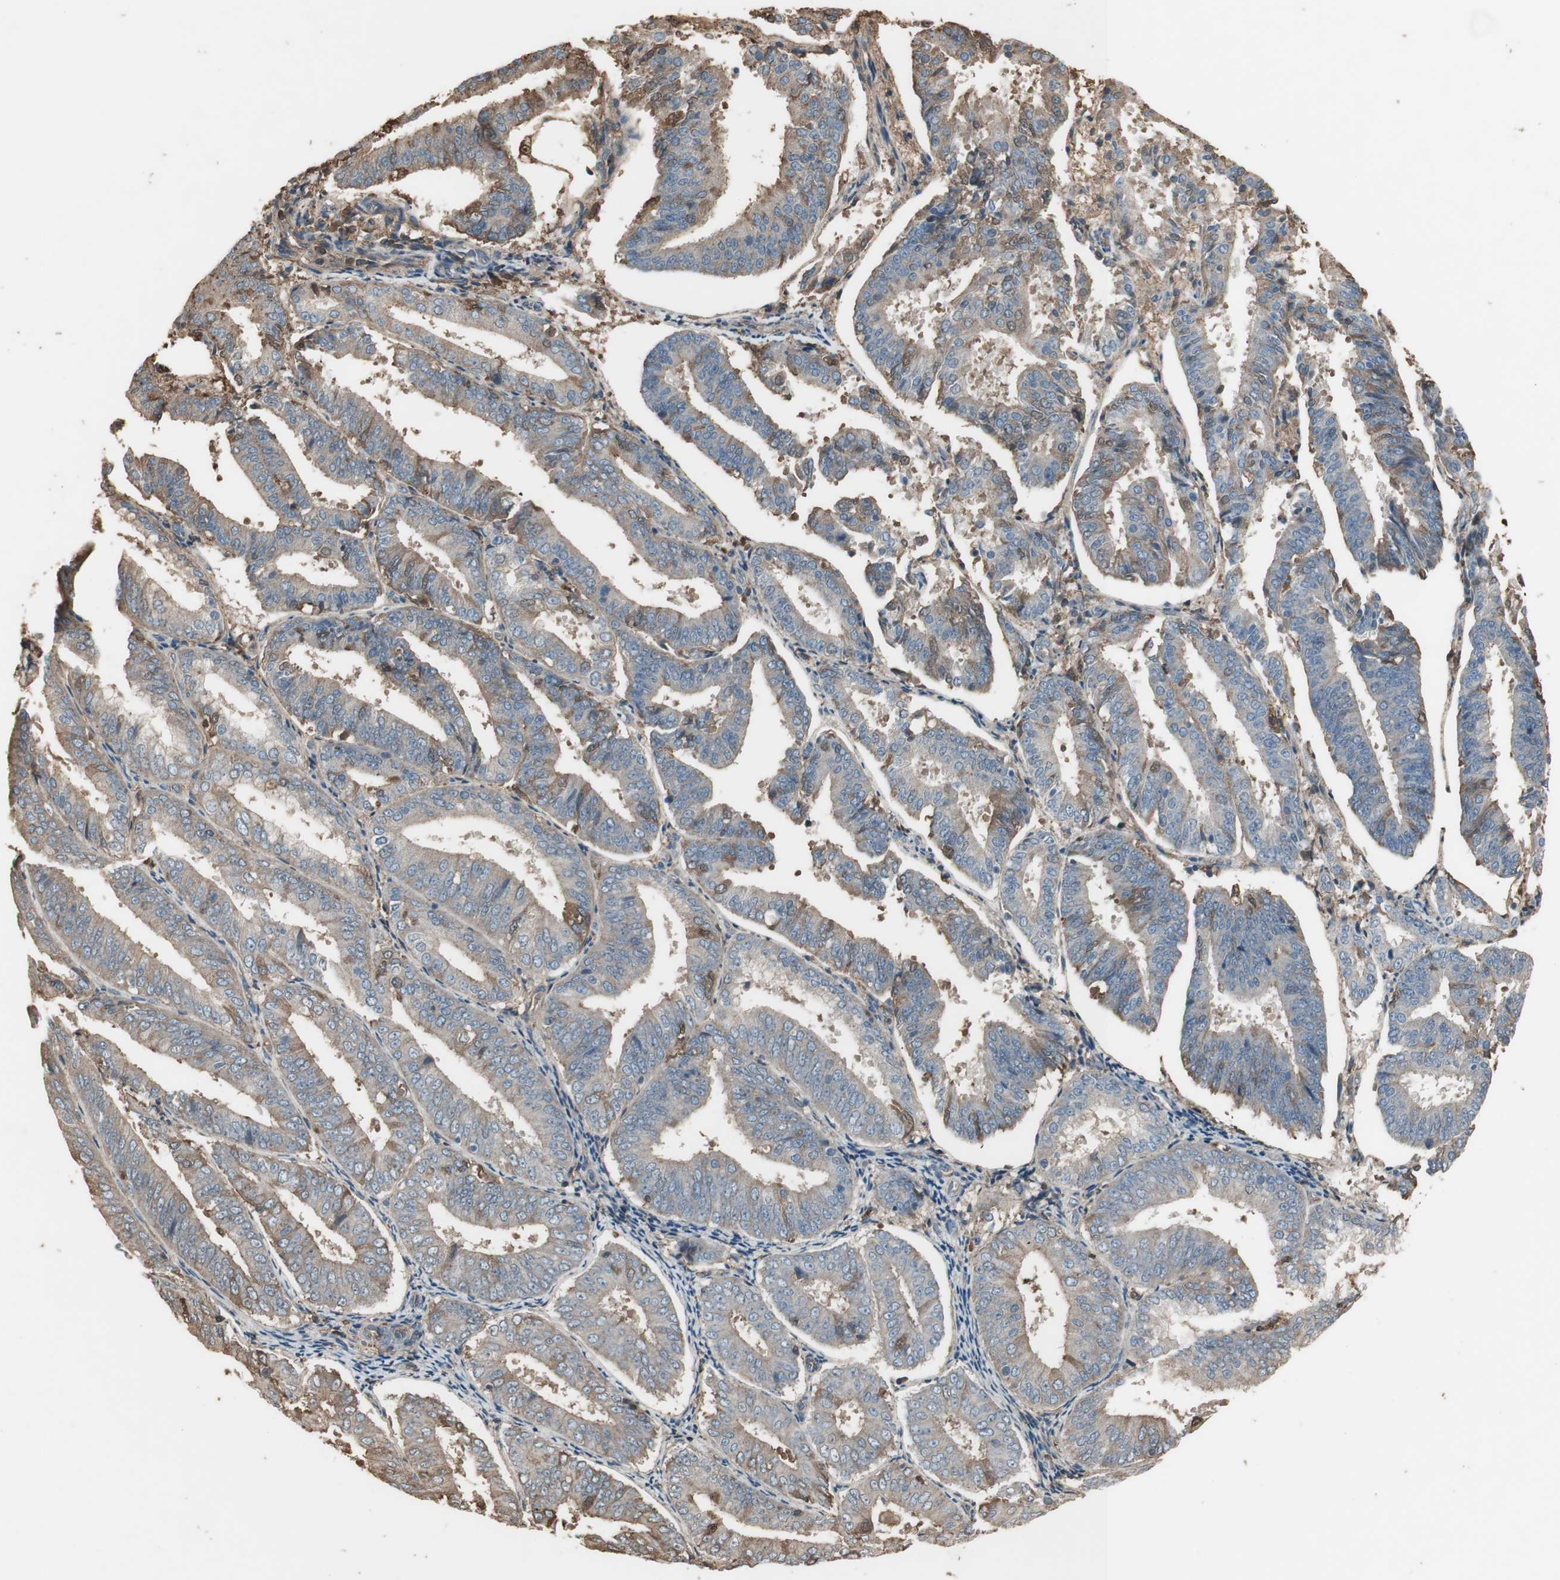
{"staining": {"intensity": "negative", "quantity": "none", "location": "none"}, "tissue": "endometrial cancer", "cell_type": "Tumor cells", "image_type": "cancer", "snomed": [{"axis": "morphology", "description": "Adenocarcinoma, NOS"}, {"axis": "topography", "description": "Endometrium"}], "caption": "Endometrial cancer (adenocarcinoma) was stained to show a protein in brown. There is no significant expression in tumor cells.", "gene": "MMP14", "patient": {"sex": "female", "age": 63}}